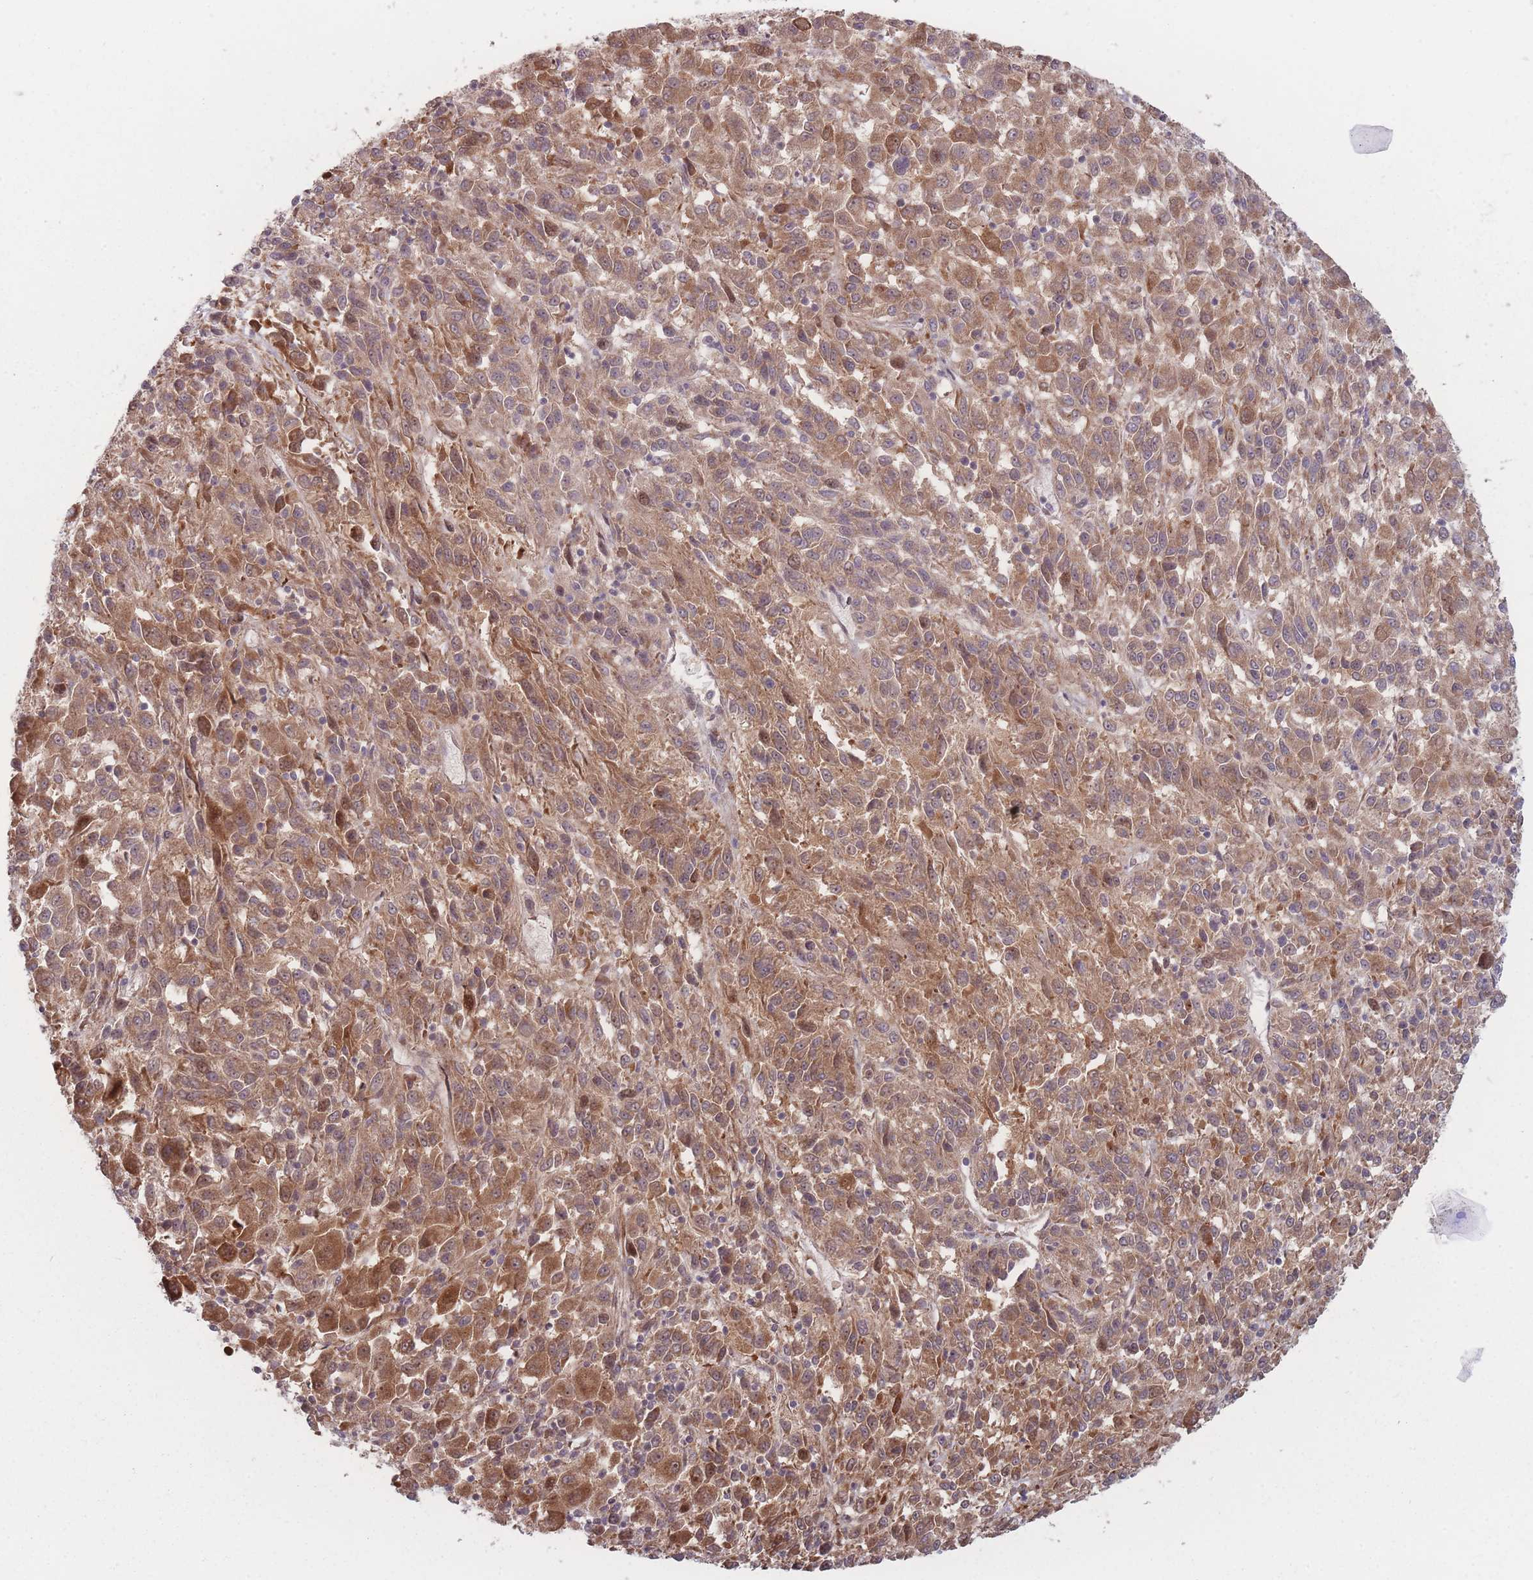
{"staining": {"intensity": "moderate", "quantity": ">75%", "location": "cytoplasmic/membranous"}, "tissue": "melanoma", "cell_type": "Tumor cells", "image_type": "cancer", "snomed": [{"axis": "morphology", "description": "Malignant melanoma, Metastatic site"}, {"axis": "topography", "description": "Lung"}], "caption": "Immunohistochemical staining of human malignant melanoma (metastatic site) demonstrates medium levels of moderate cytoplasmic/membranous protein positivity in approximately >75% of tumor cells.", "gene": "RPS18", "patient": {"sex": "male", "age": 64}}